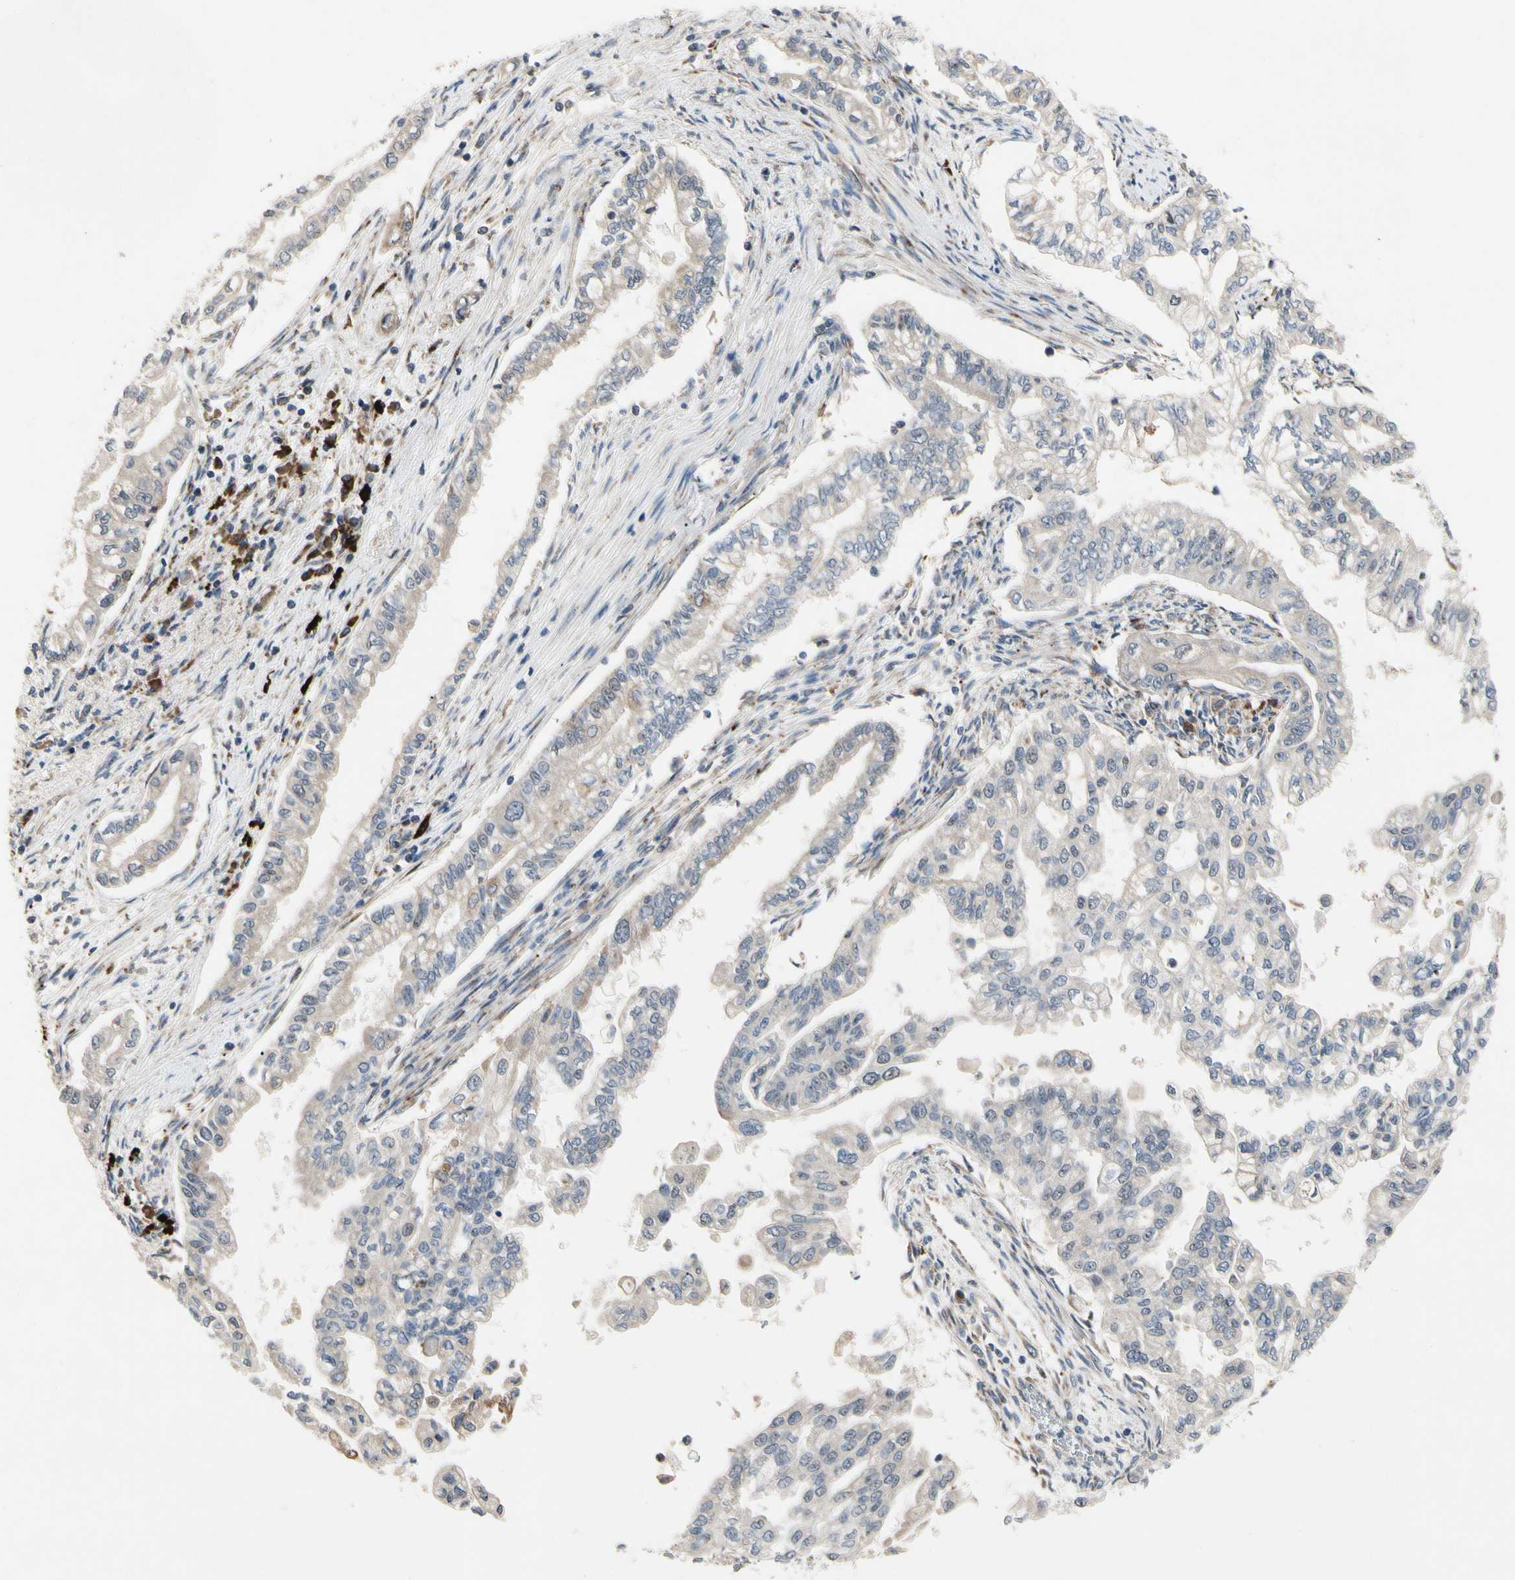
{"staining": {"intensity": "weak", "quantity": "25%-75%", "location": "cytoplasmic/membranous"}, "tissue": "pancreatic cancer", "cell_type": "Tumor cells", "image_type": "cancer", "snomed": [{"axis": "morphology", "description": "Normal tissue, NOS"}, {"axis": "topography", "description": "Pancreas"}], "caption": "Weak cytoplasmic/membranous positivity is appreciated in approximately 25%-75% of tumor cells in pancreatic cancer.", "gene": "MMEL1", "patient": {"sex": "male", "age": 42}}